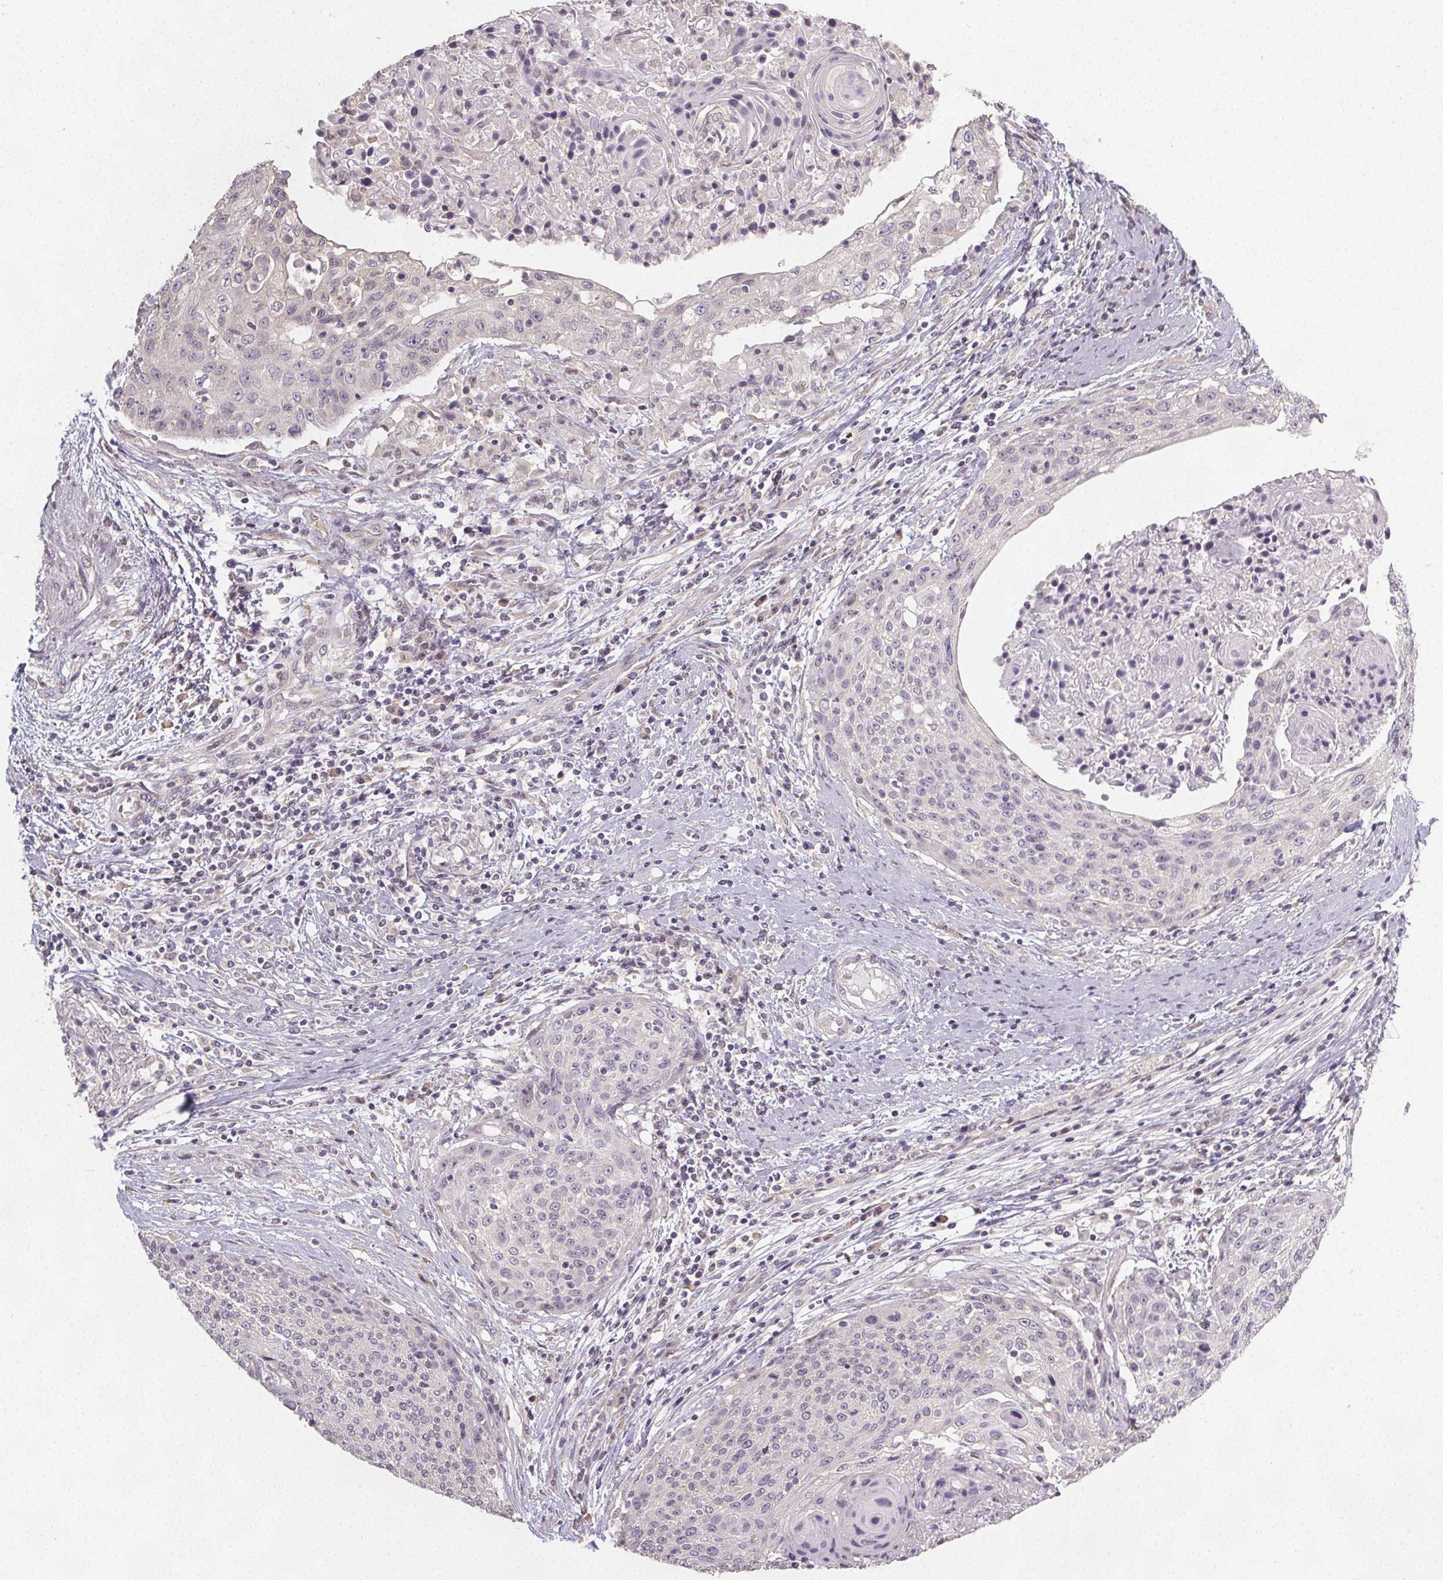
{"staining": {"intensity": "negative", "quantity": "none", "location": "none"}, "tissue": "cervical cancer", "cell_type": "Tumor cells", "image_type": "cancer", "snomed": [{"axis": "morphology", "description": "Squamous cell carcinoma, NOS"}, {"axis": "topography", "description": "Cervix"}], "caption": "The immunohistochemistry (IHC) image has no significant positivity in tumor cells of cervical cancer (squamous cell carcinoma) tissue. (Brightfield microscopy of DAB (3,3'-diaminobenzidine) IHC at high magnification).", "gene": "SLC26A2", "patient": {"sex": "female", "age": 31}}